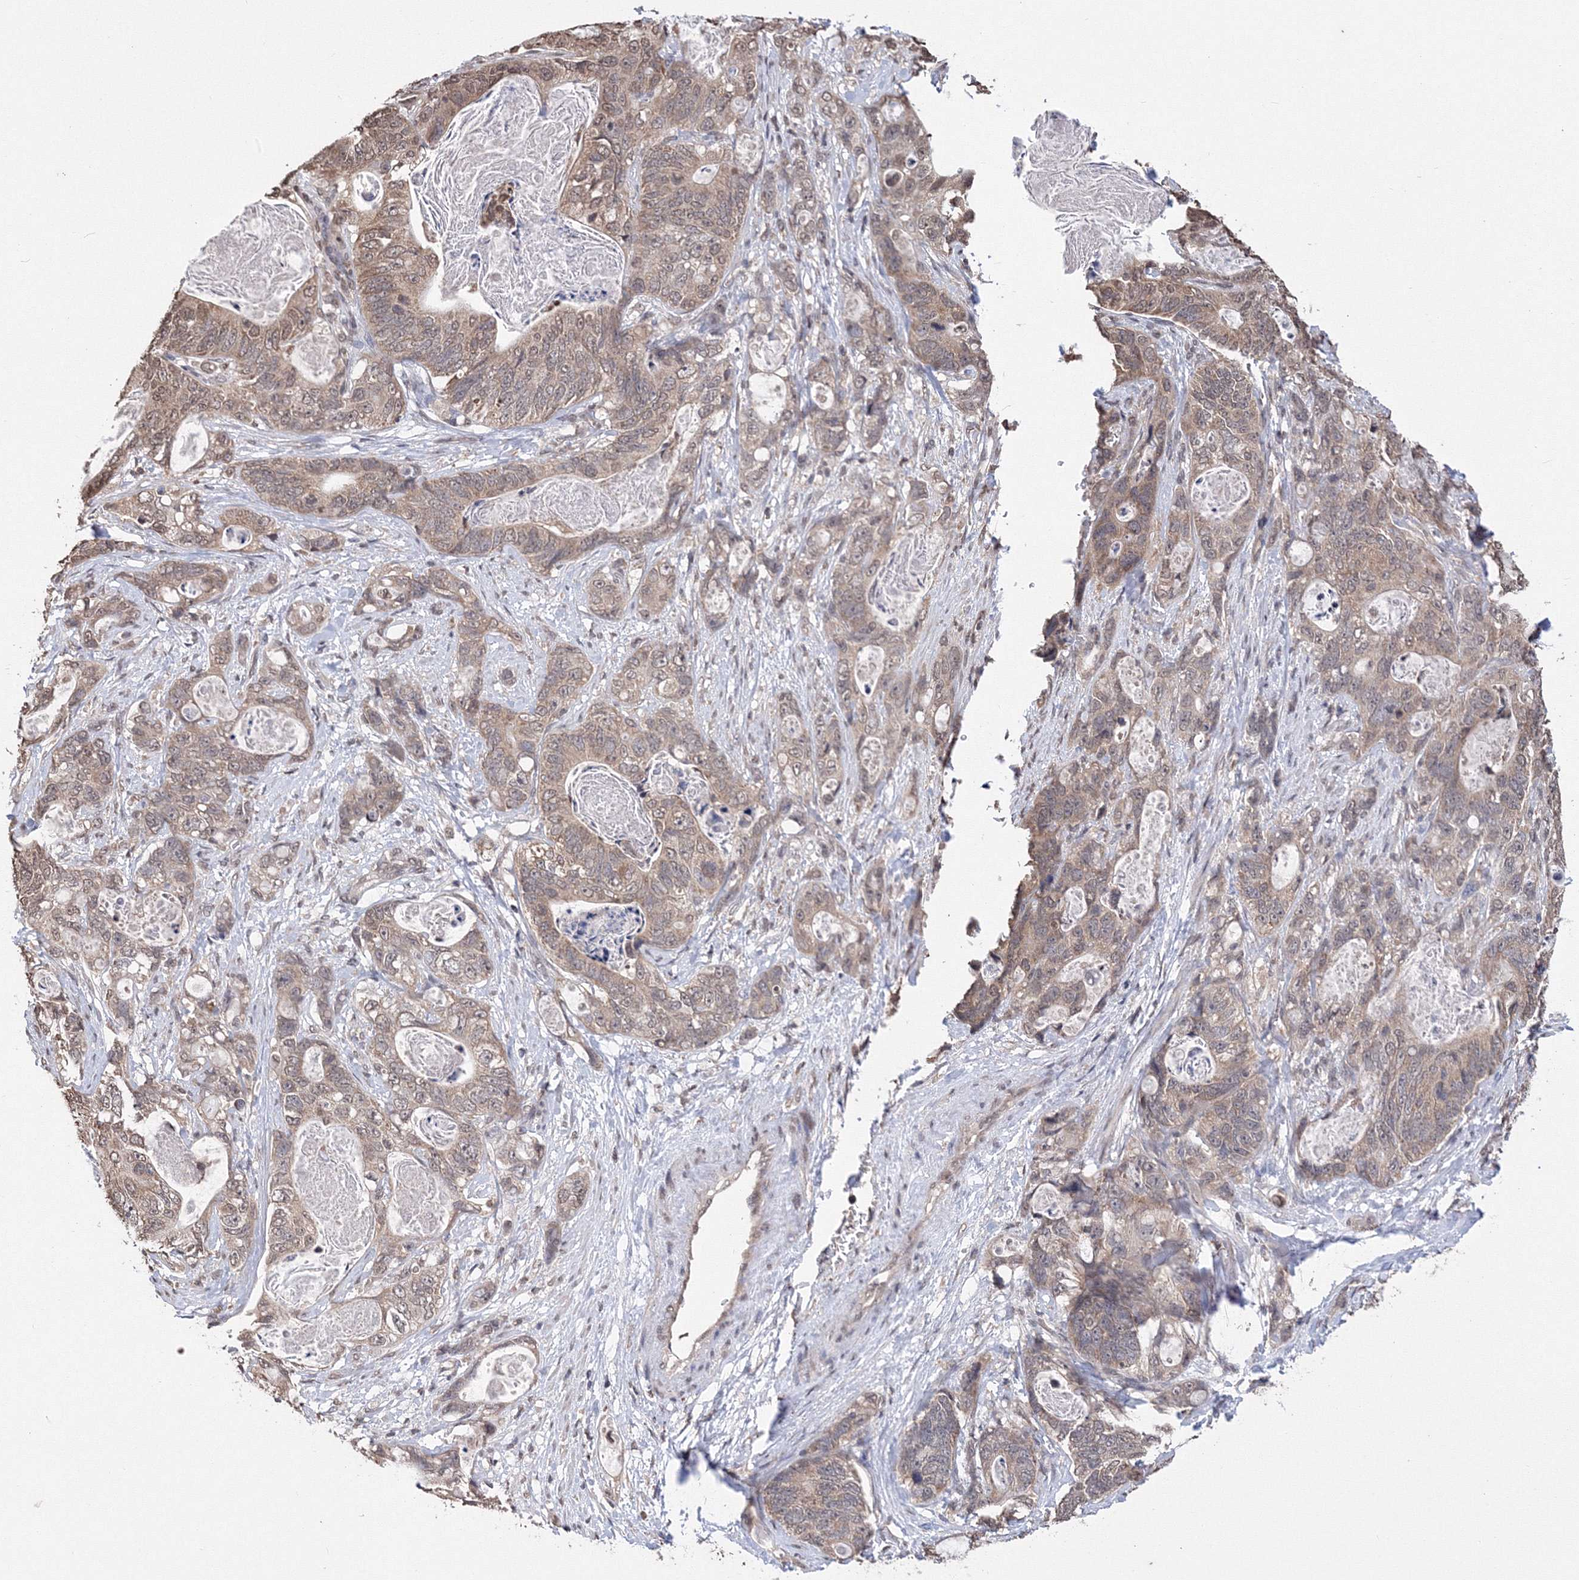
{"staining": {"intensity": "weak", "quantity": ">75%", "location": "cytoplasmic/membranous,nuclear"}, "tissue": "stomach cancer", "cell_type": "Tumor cells", "image_type": "cancer", "snomed": [{"axis": "morphology", "description": "Normal tissue, NOS"}, {"axis": "morphology", "description": "Adenocarcinoma, NOS"}, {"axis": "topography", "description": "Stomach"}], "caption": "DAB (3,3'-diaminobenzidine) immunohistochemical staining of human stomach adenocarcinoma displays weak cytoplasmic/membranous and nuclear protein staining in approximately >75% of tumor cells.", "gene": "GPN1", "patient": {"sex": "female", "age": 89}}